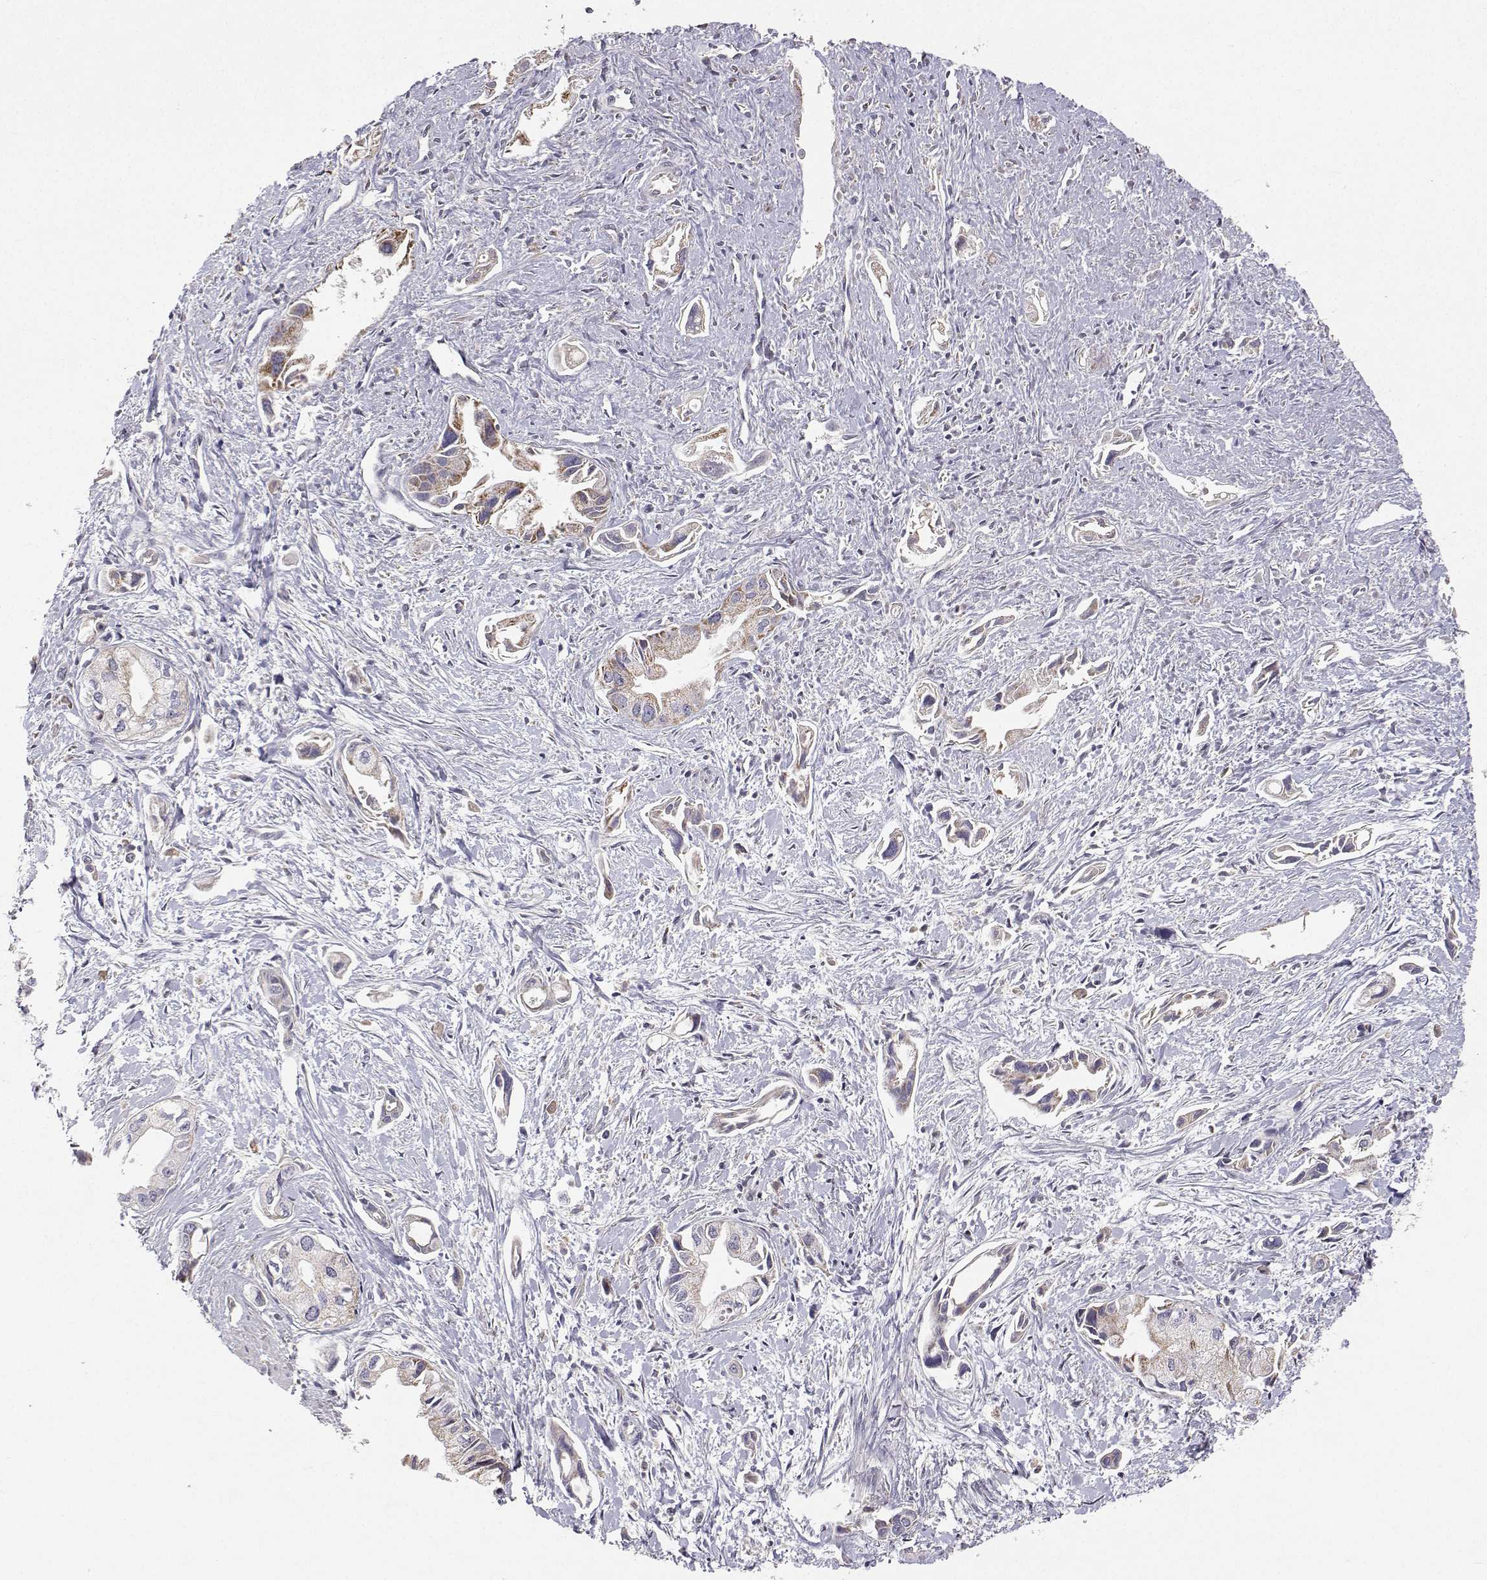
{"staining": {"intensity": "weak", "quantity": "25%-75%", "location": "cytoplasmic/membranous"}, "tissue": "pancreatic cancer", "cell_type": "Tumor cells", "image_type": "cancer", "snomed": [{"axis": "morphology", "description": "Adenocarcinoma, NOS"}, {"axis": "topography", "description": "Pancreas"}], "caption": "Weak cytoplasmic/membranous protein expression is identified in approximately 25%-75% of tumor cells in pancreatic adenocarcinoma. The staining is performed using DAB brown chromogen to label protein expression. The nuclei are counter-stained blue using hematoxylin.", "gene": "MRPL3", "patient": {"sex": "female", "age": 61}}